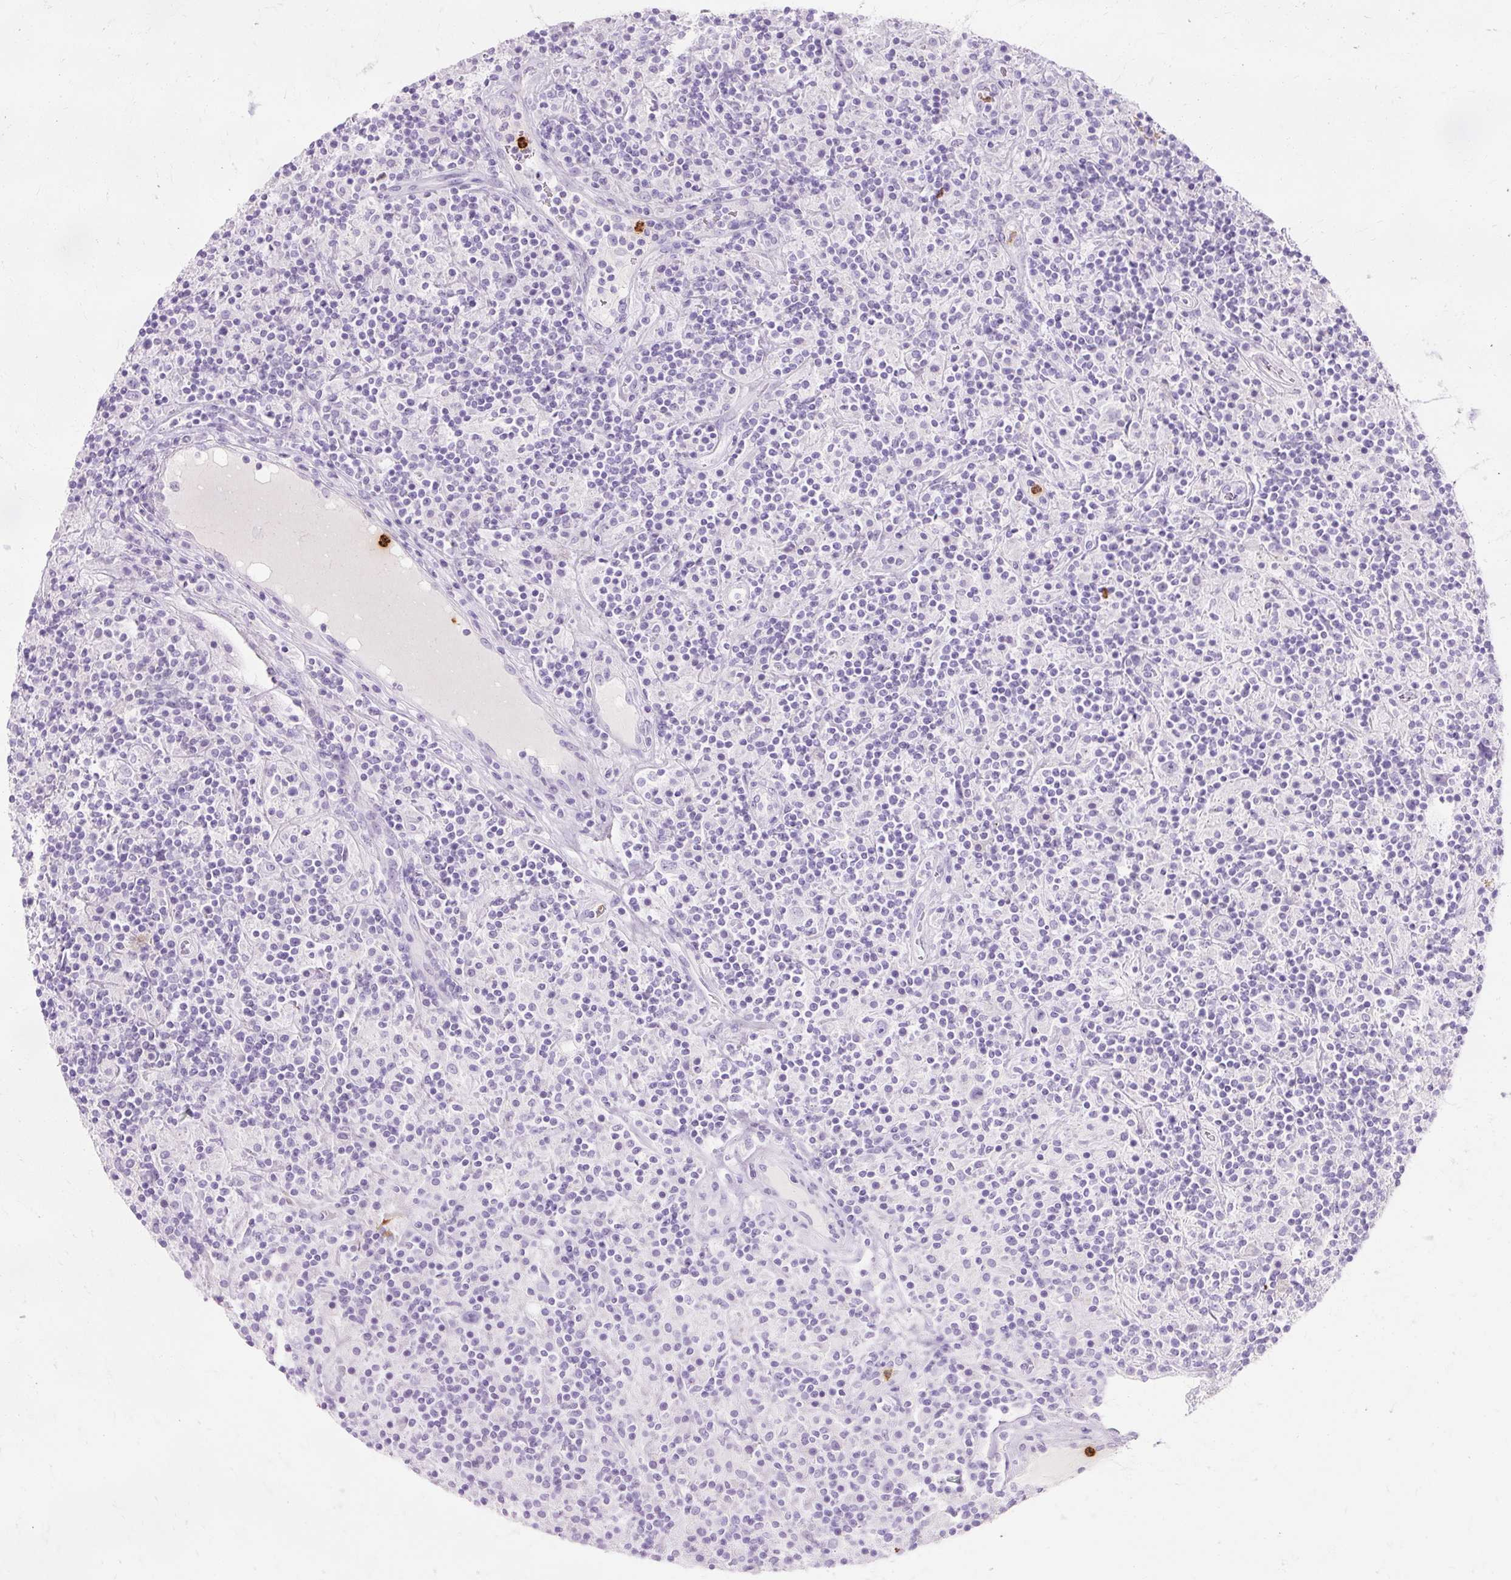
{"staining": {"intensity": "negative", "quantity": "none", "location": "none"}, "tissue": "lymphoma", "cell_type": "Tumor cells", "image_type": "cancer", "snomed": [{"axis": "morphology", "description": "Hodgkin's disease, NOS"}, {"axis": "topography", "description": "Lymph node"}], "caption": "DAB (3,3'-diaminobenzidine) immunohistochemical staining of human Hodgkin's disease displays no significant expression in tumor cells. Brightfield microscopy of IHC stained with DAB (brown) and hematoxylin (blue), captured at high magnification.", "gene": "DEFA1", "patient": {"sex": "male", "age": 70}}